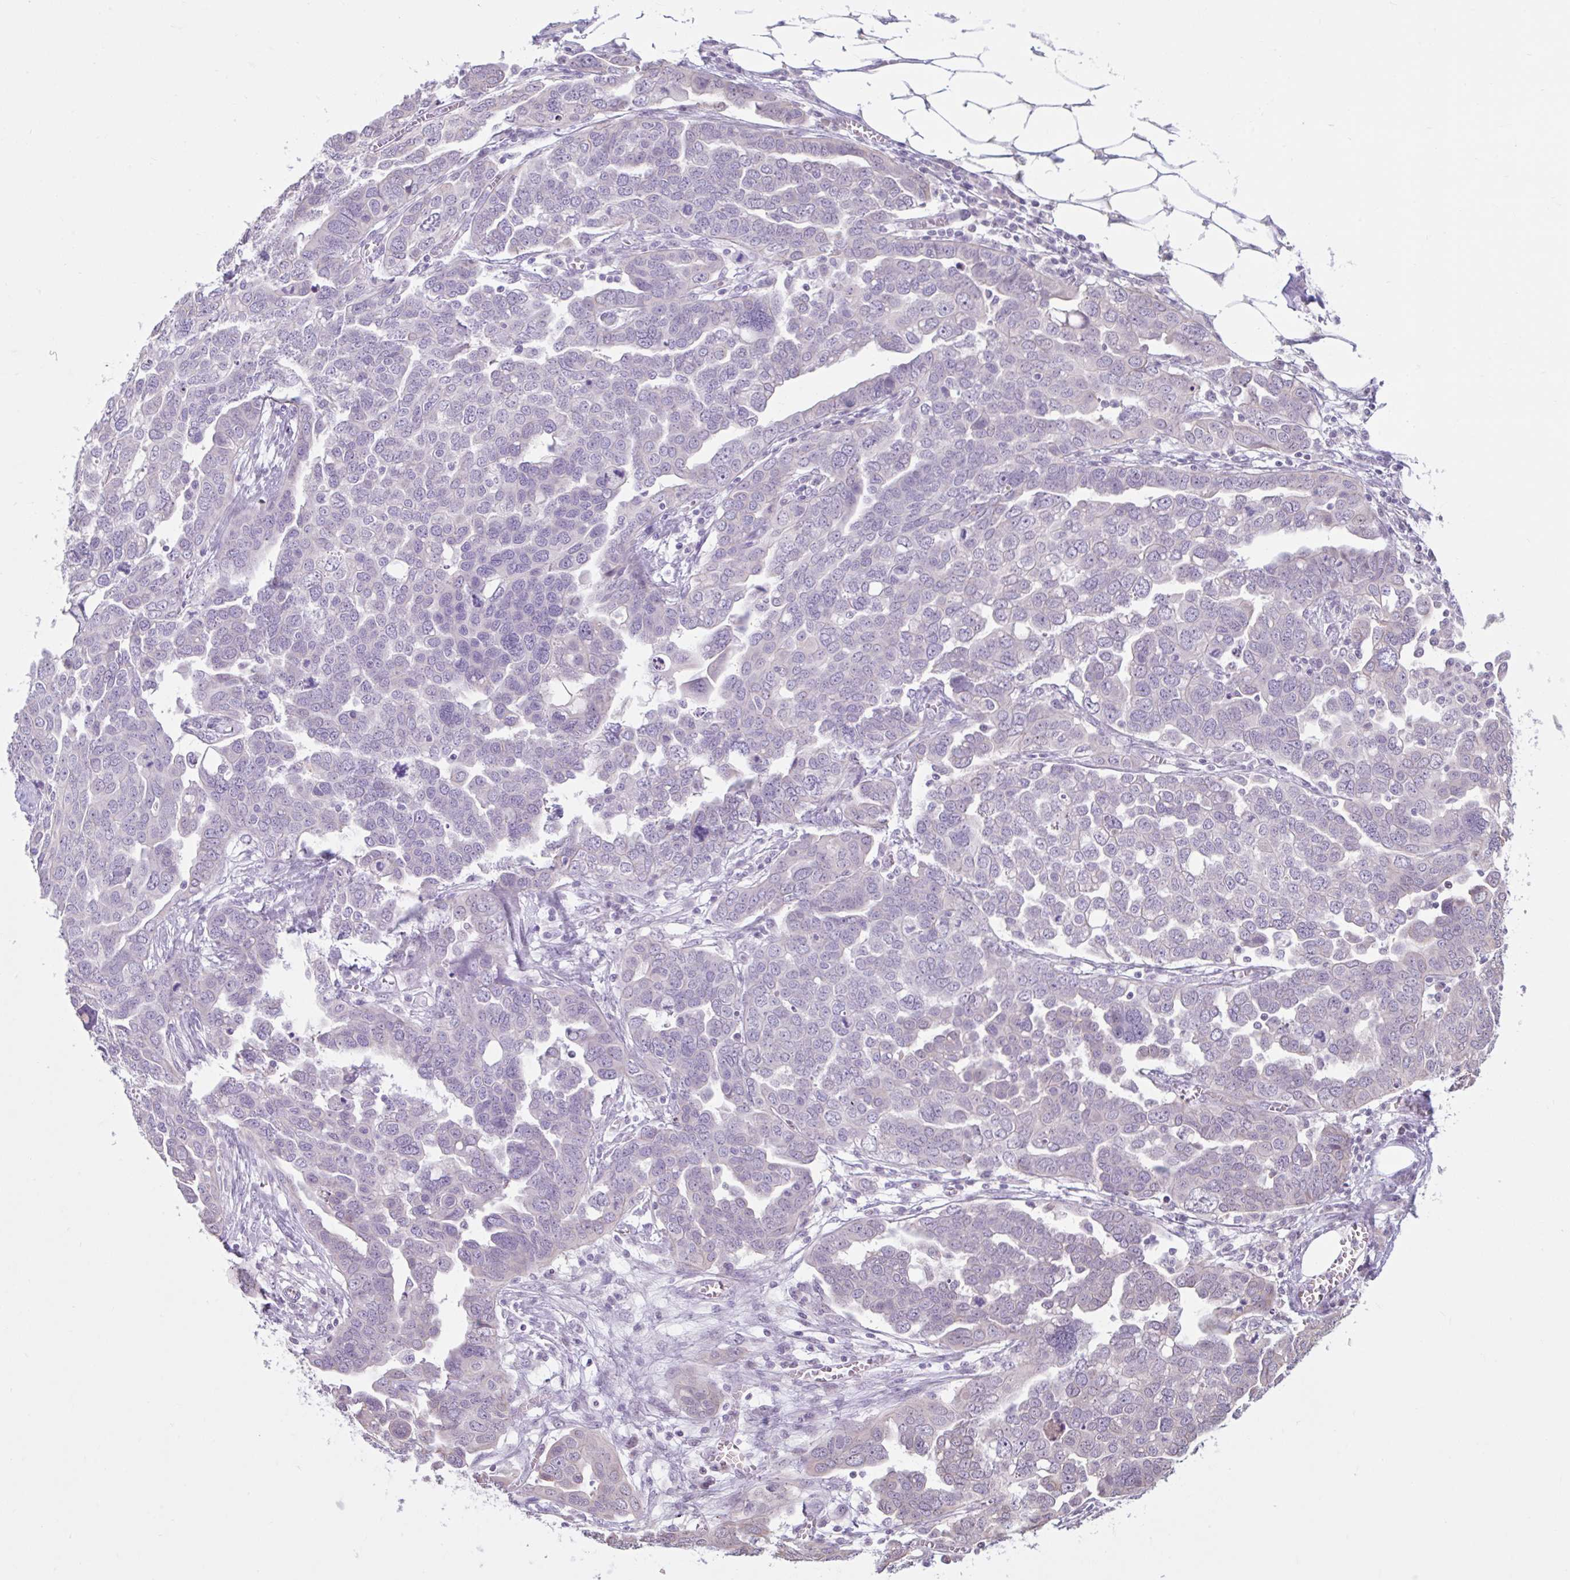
{"staining": {"intensity": "negative", "quantity": "none", "location": "none"}, "tissue": "ovarian cancer", "cell_type": "Tumor cells", "image_type": "cancer", "snomed": [{"axis": "morphology", "description": "Cystadenocarcinoma, serous, NOS"}, {"axis": "topography", "description": "Ovary"}], "caption": "Photomicrograph shows no significant protein positivity in tumor cells of ovarian cancer. (Immunohistochemistry, brightfield microscopy, high magnification).", "gene": "CDH19", "patient": {"sex": "female", "age": 59}}